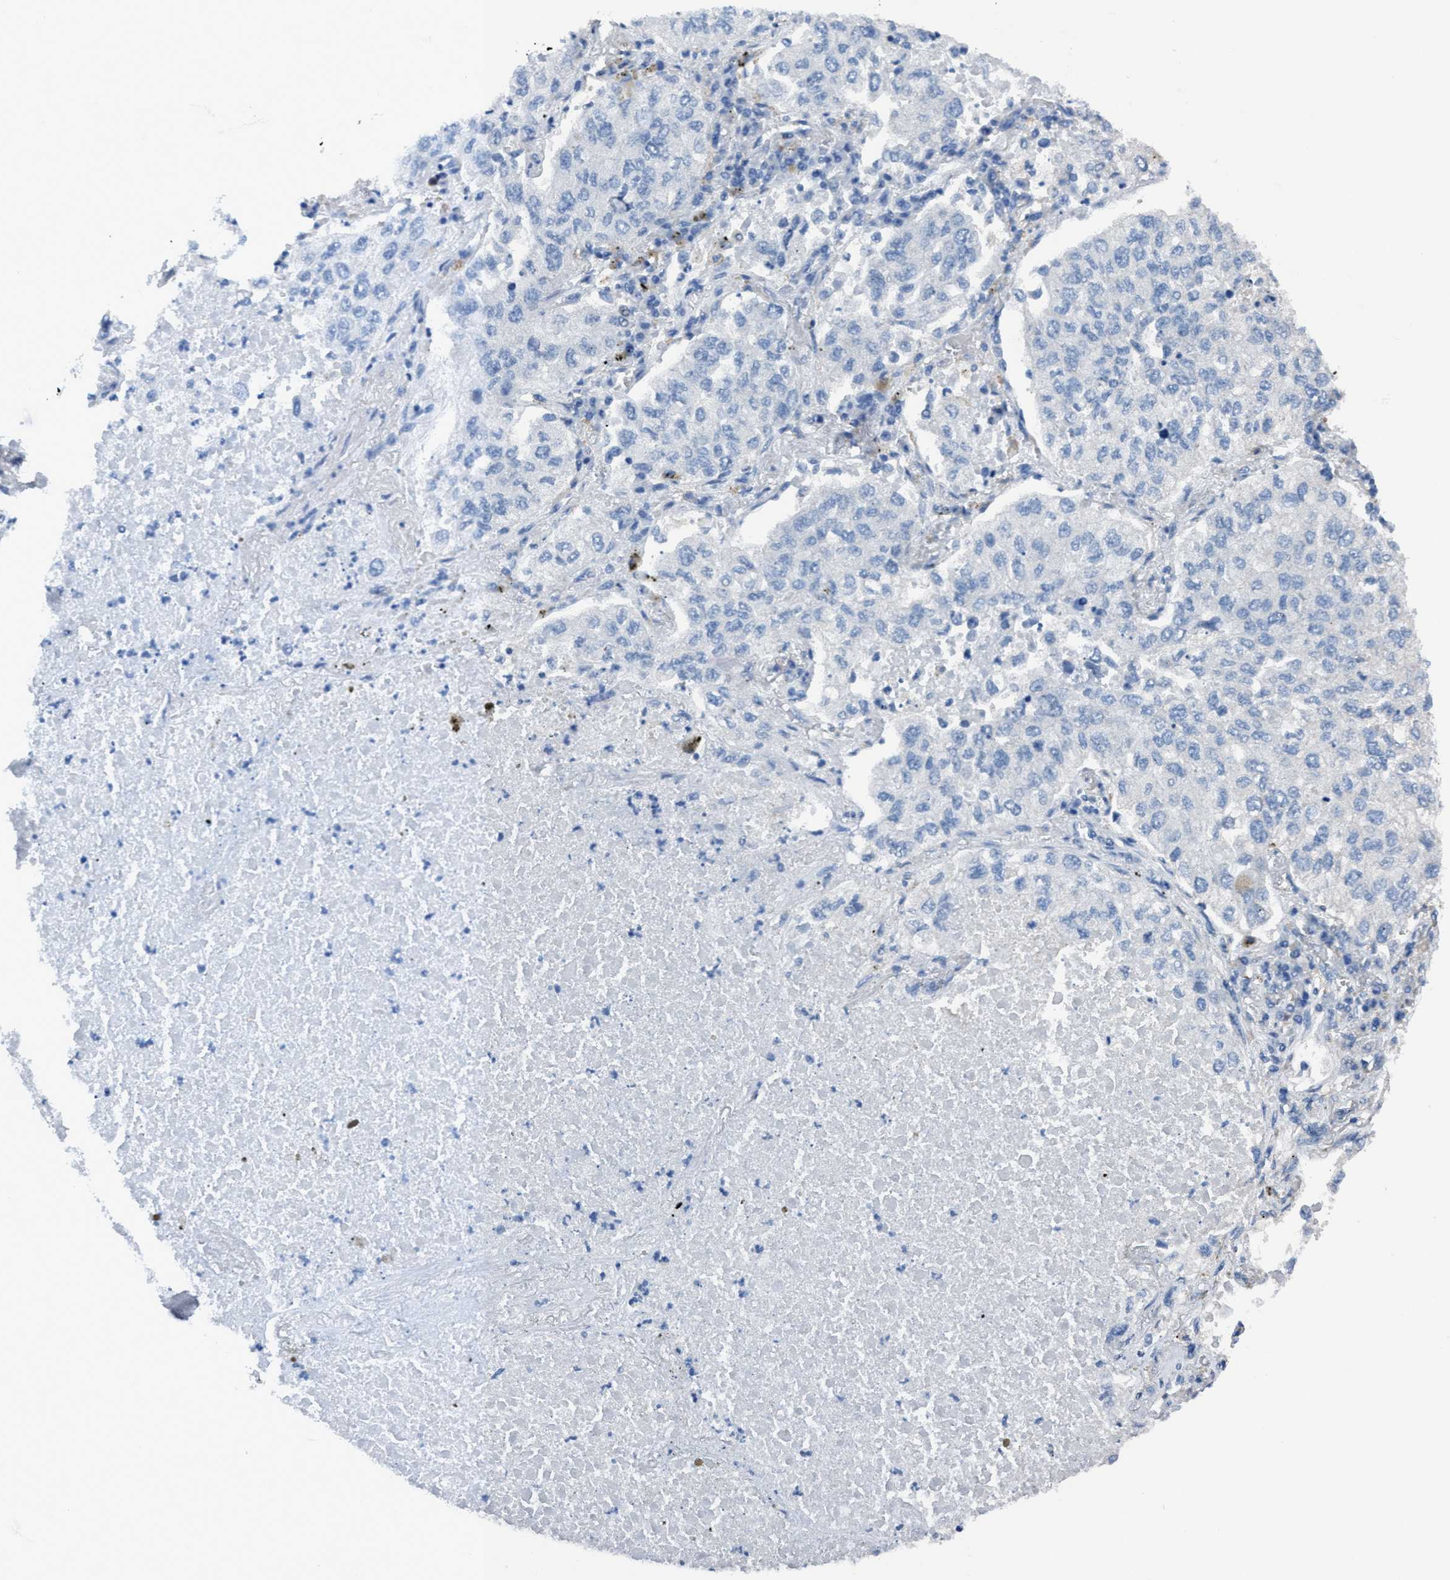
{"staining": {"intensity": "negative", "quantity": "none", "location": "none"}, "tissue": "lung cancer", "cell_type": "Tumor cells", "image_type": "cancer", "snomed": [{"axis": "morphology", "description": "Inflammation, NOS"}, {"axis": "morphology", "description": "Adenocarcinoma, NOS"}, {"axis": "topography", "description": "Lung"}], "caption": "An immunohistochemistry (IHC) micrograph of adenocarcinoma (lung) is shown. There is no staining in tumor cells of adenocarcinoma (lung). (DAB (3,3'-diaminobenzidine) IHC, high magnification).", "gene": "DNAI1", "patient": {"sex": "male", "age": 63}}